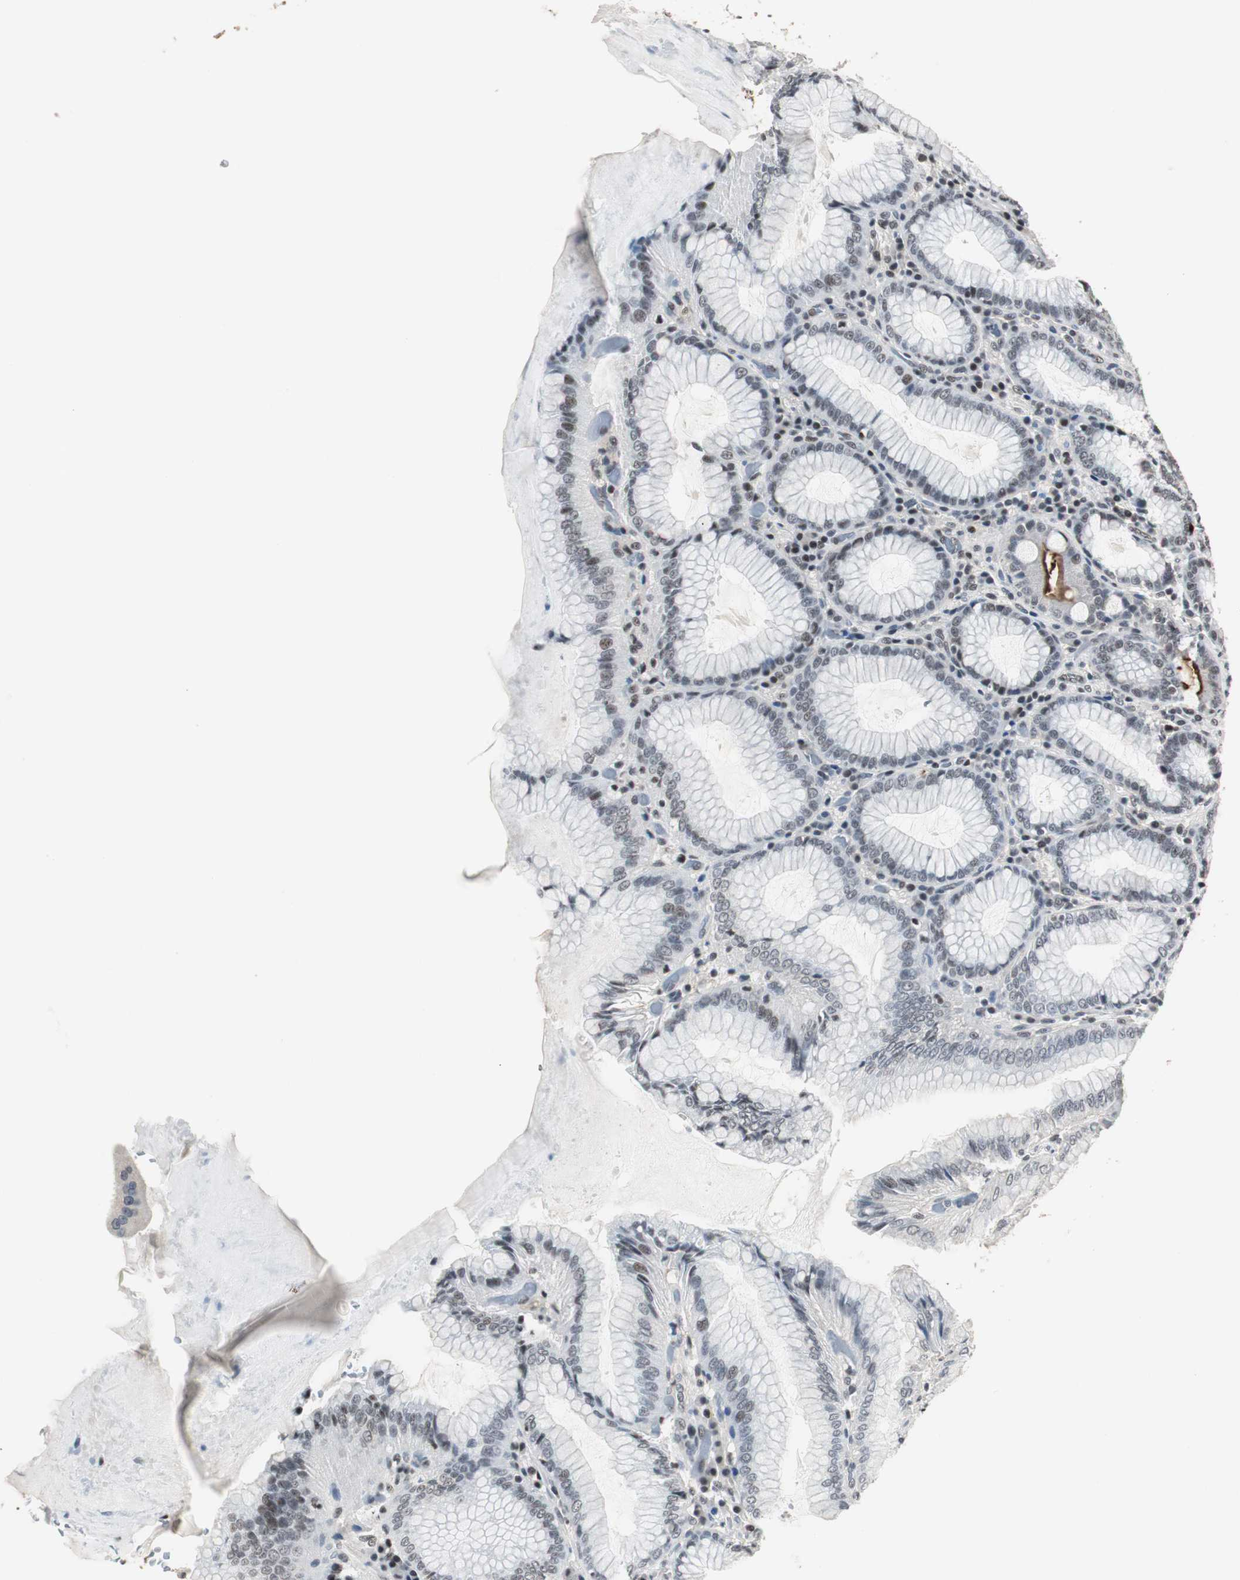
{"staining": {"intensity": "moderate", "quantity": ">75%", "location": "nuclear"}, "tissue": "stomach", "cell_type": "Glandular cells", "image_type": "normal", "snomed": [{"axis": "morphology", "description": "Normal tissue, NOS"}, {"axis": "topography", "description": "Stomach, lower"}], "caption": "Immunohistochemical staining of unremarkable stomach demonstrates >75% levels of moderate nuclear protein expression in about >75% of glandular cells. (DAB (3,3'-diaminobenzidine) = brown stain, brightfield microscopy at high magnification).", "gene": "MKX", "patient": {"sex": "female", "age": 76}}